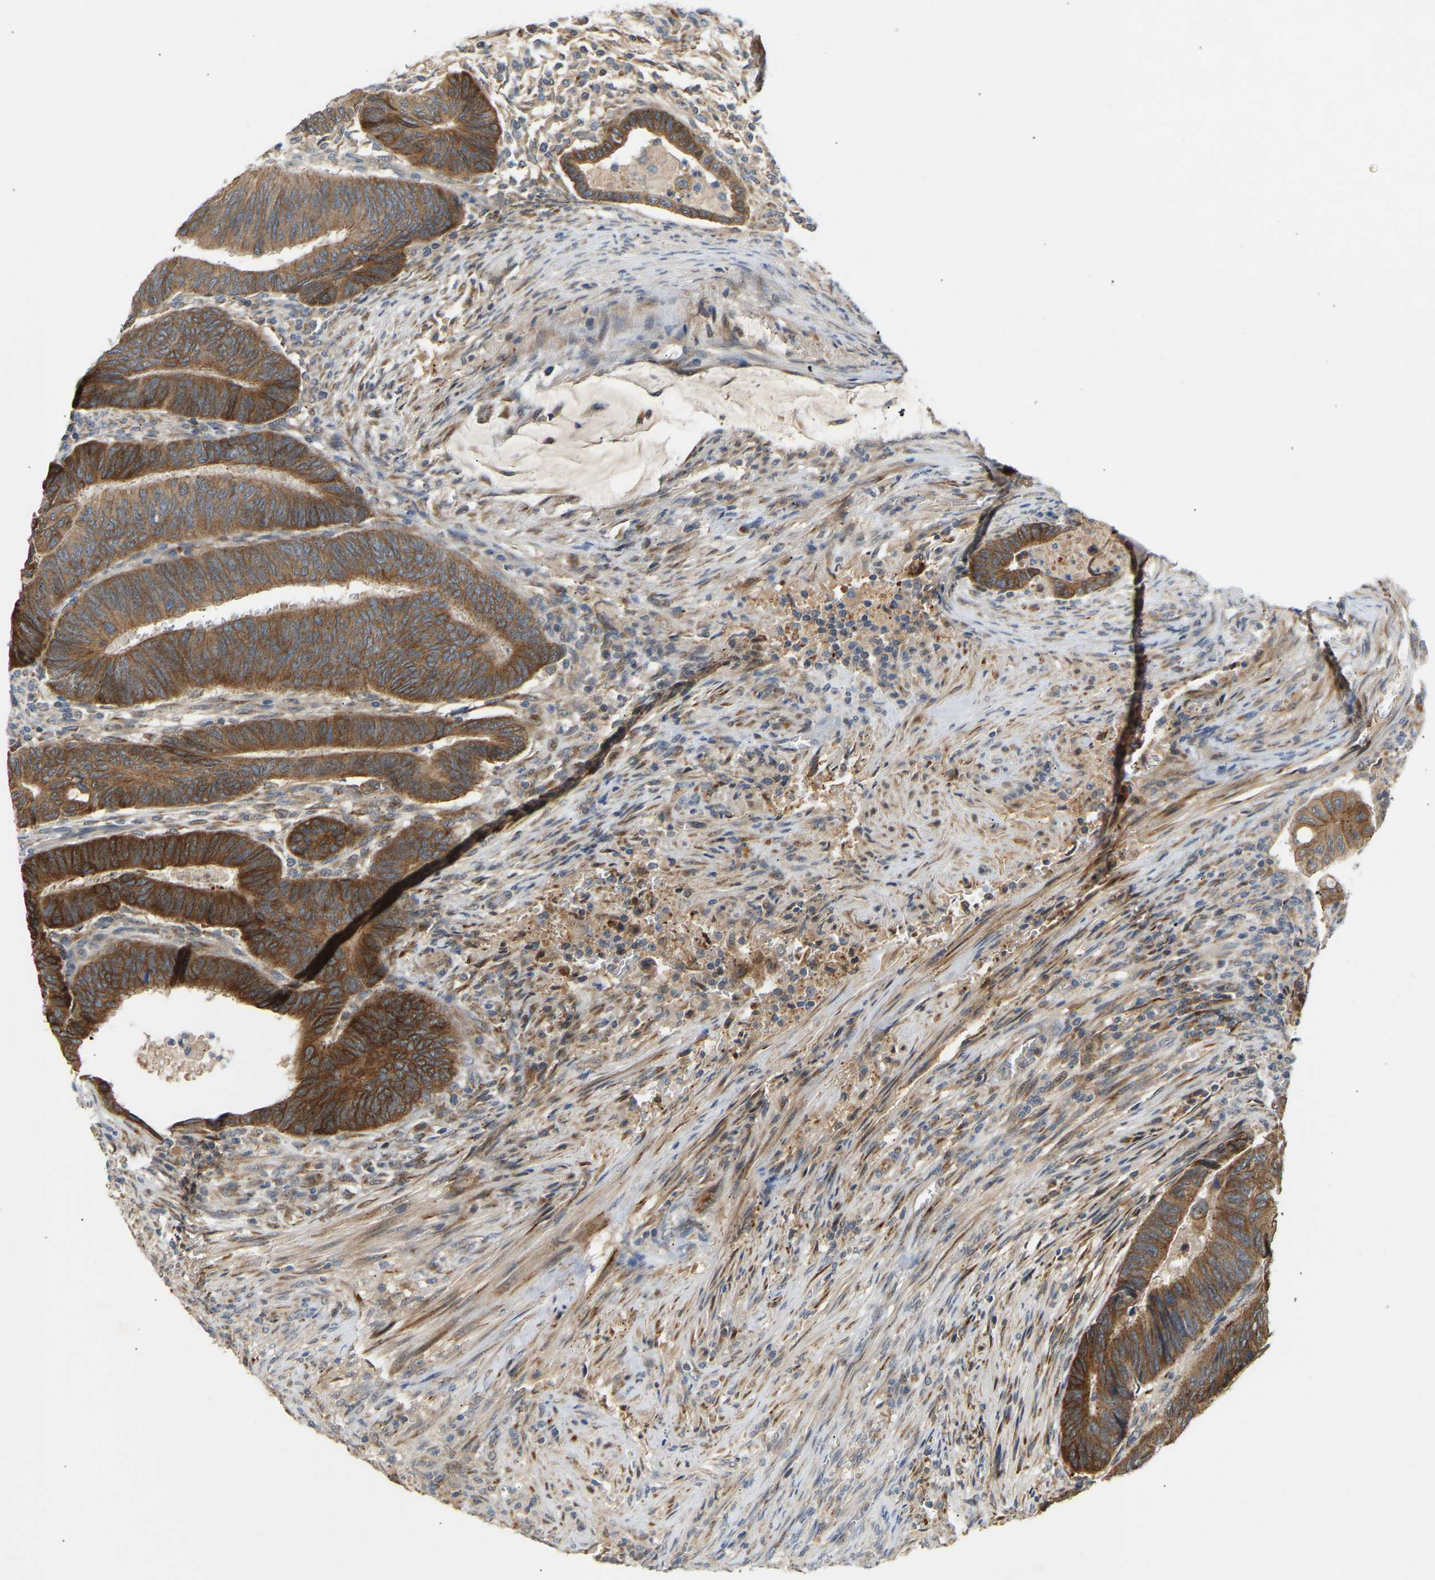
{"staining": {"intensity": "strong", "quantity": ">75%", "location": "cytoplasmic/membranous"}, "tissue": "colorectal cancer", "cell_type": "Tumor cells", "image_type": "cancer", "snomed": [{"axis": "morphology", "description": "Normal tissue, NOS"}, {"axis": "morphology", "description": "Adenocarcinoma, NOS"}, {"axis": "topography", "description": "Rectum"}, {"axis": "topography", "description": "Peripheral nerve tissue"}], "caption": "A photomicrograph of colorectal cancer stained for a protein shows strong cytoplasmic/membranous brown staining in tumor cells.", "gene": "PTCD1", "patient": {"sex": "male", "age": 92}}